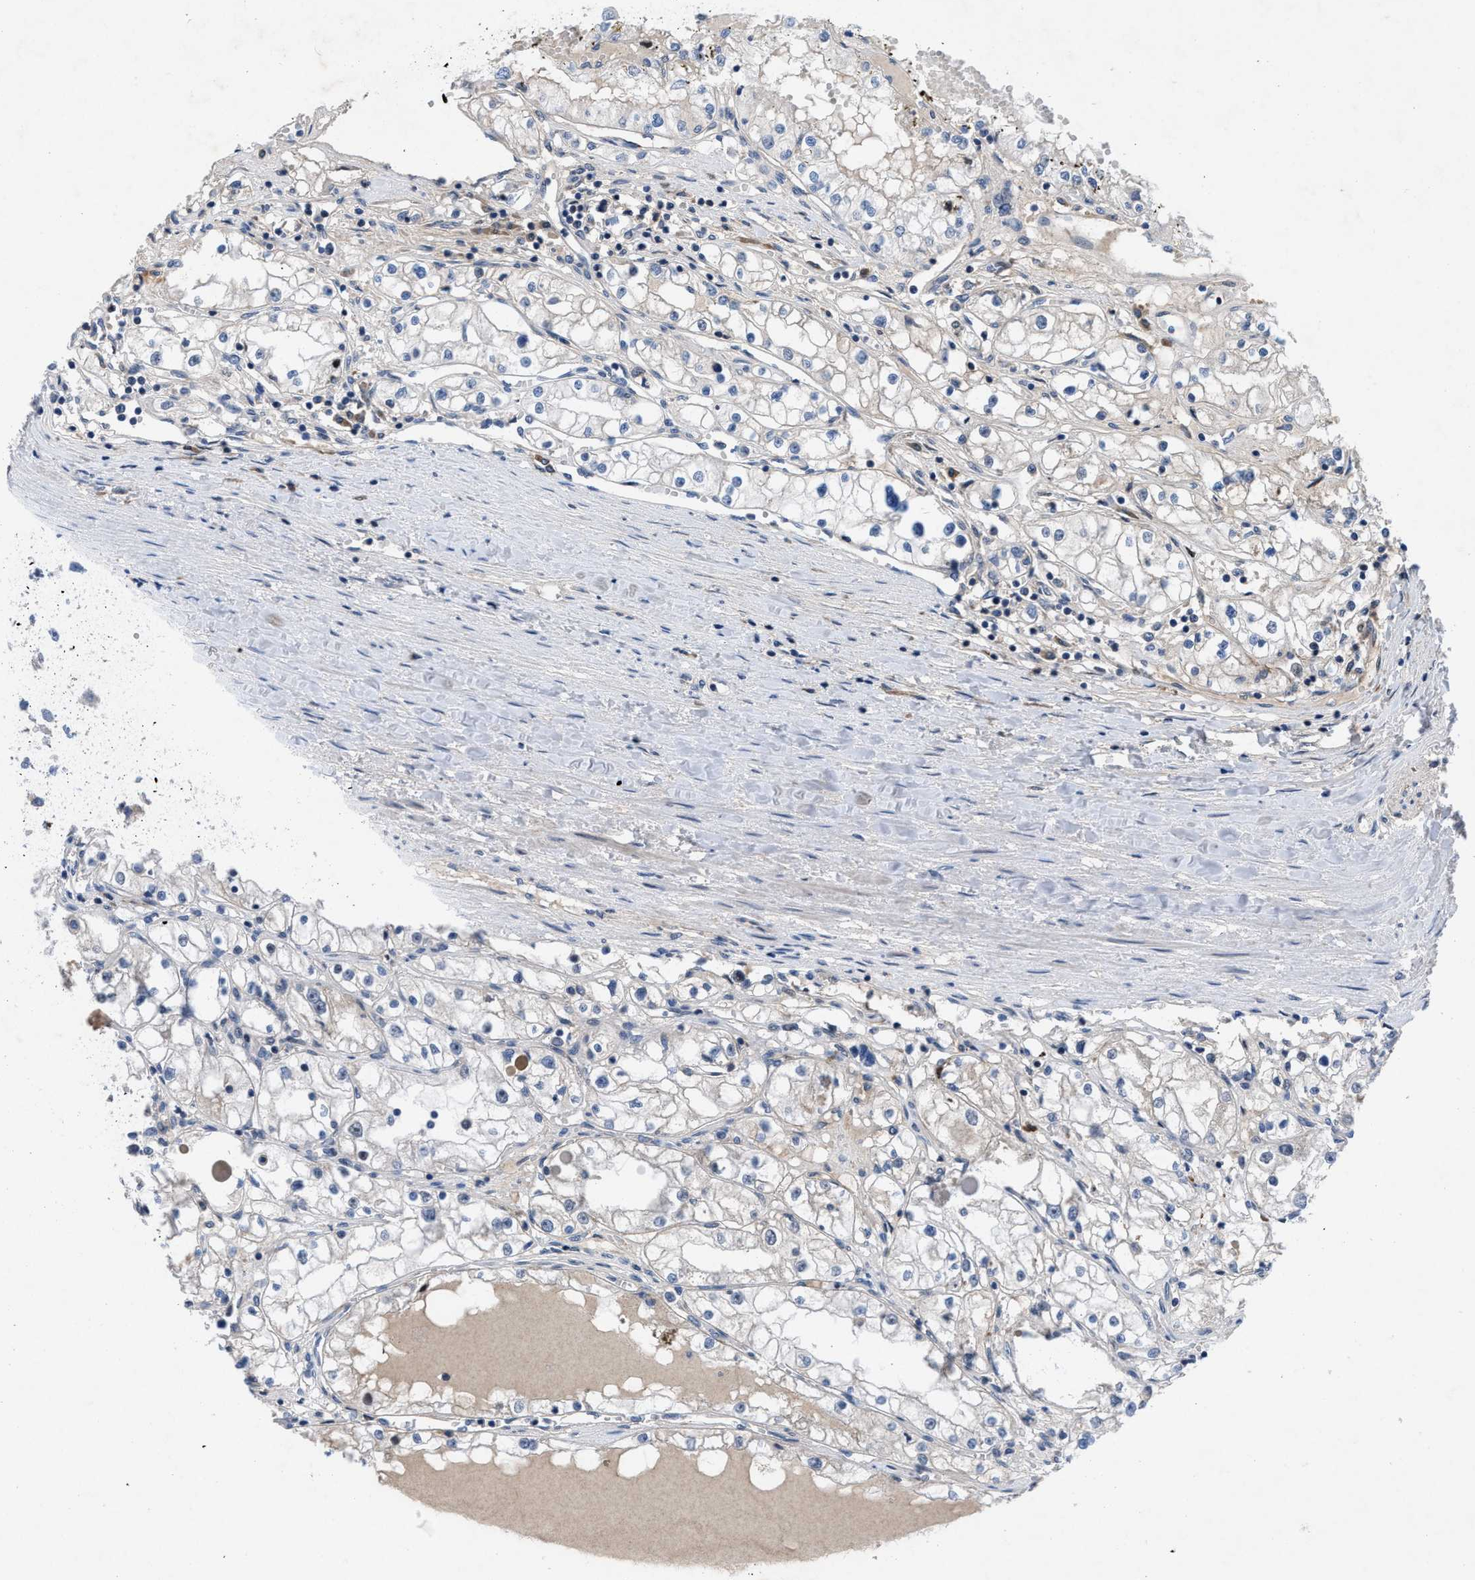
{"staining": {"intensity": "negative", "quantity": "none", "location": "none"}, "tissue": "renal cancer", "cell_type": "Tumor cells", "image_type": "cancer", "snomed": [{"axis": "morphology", "description": "Adenocarcinoma, NOS"}, {"axis": "topography", "description": "Kidney"}], "caption": "Micrograph shows no protein staining in tumor cells of renal cancer tissue.", "gene": "IL17RE", "patient": {"sex": "male", "age": 68}}